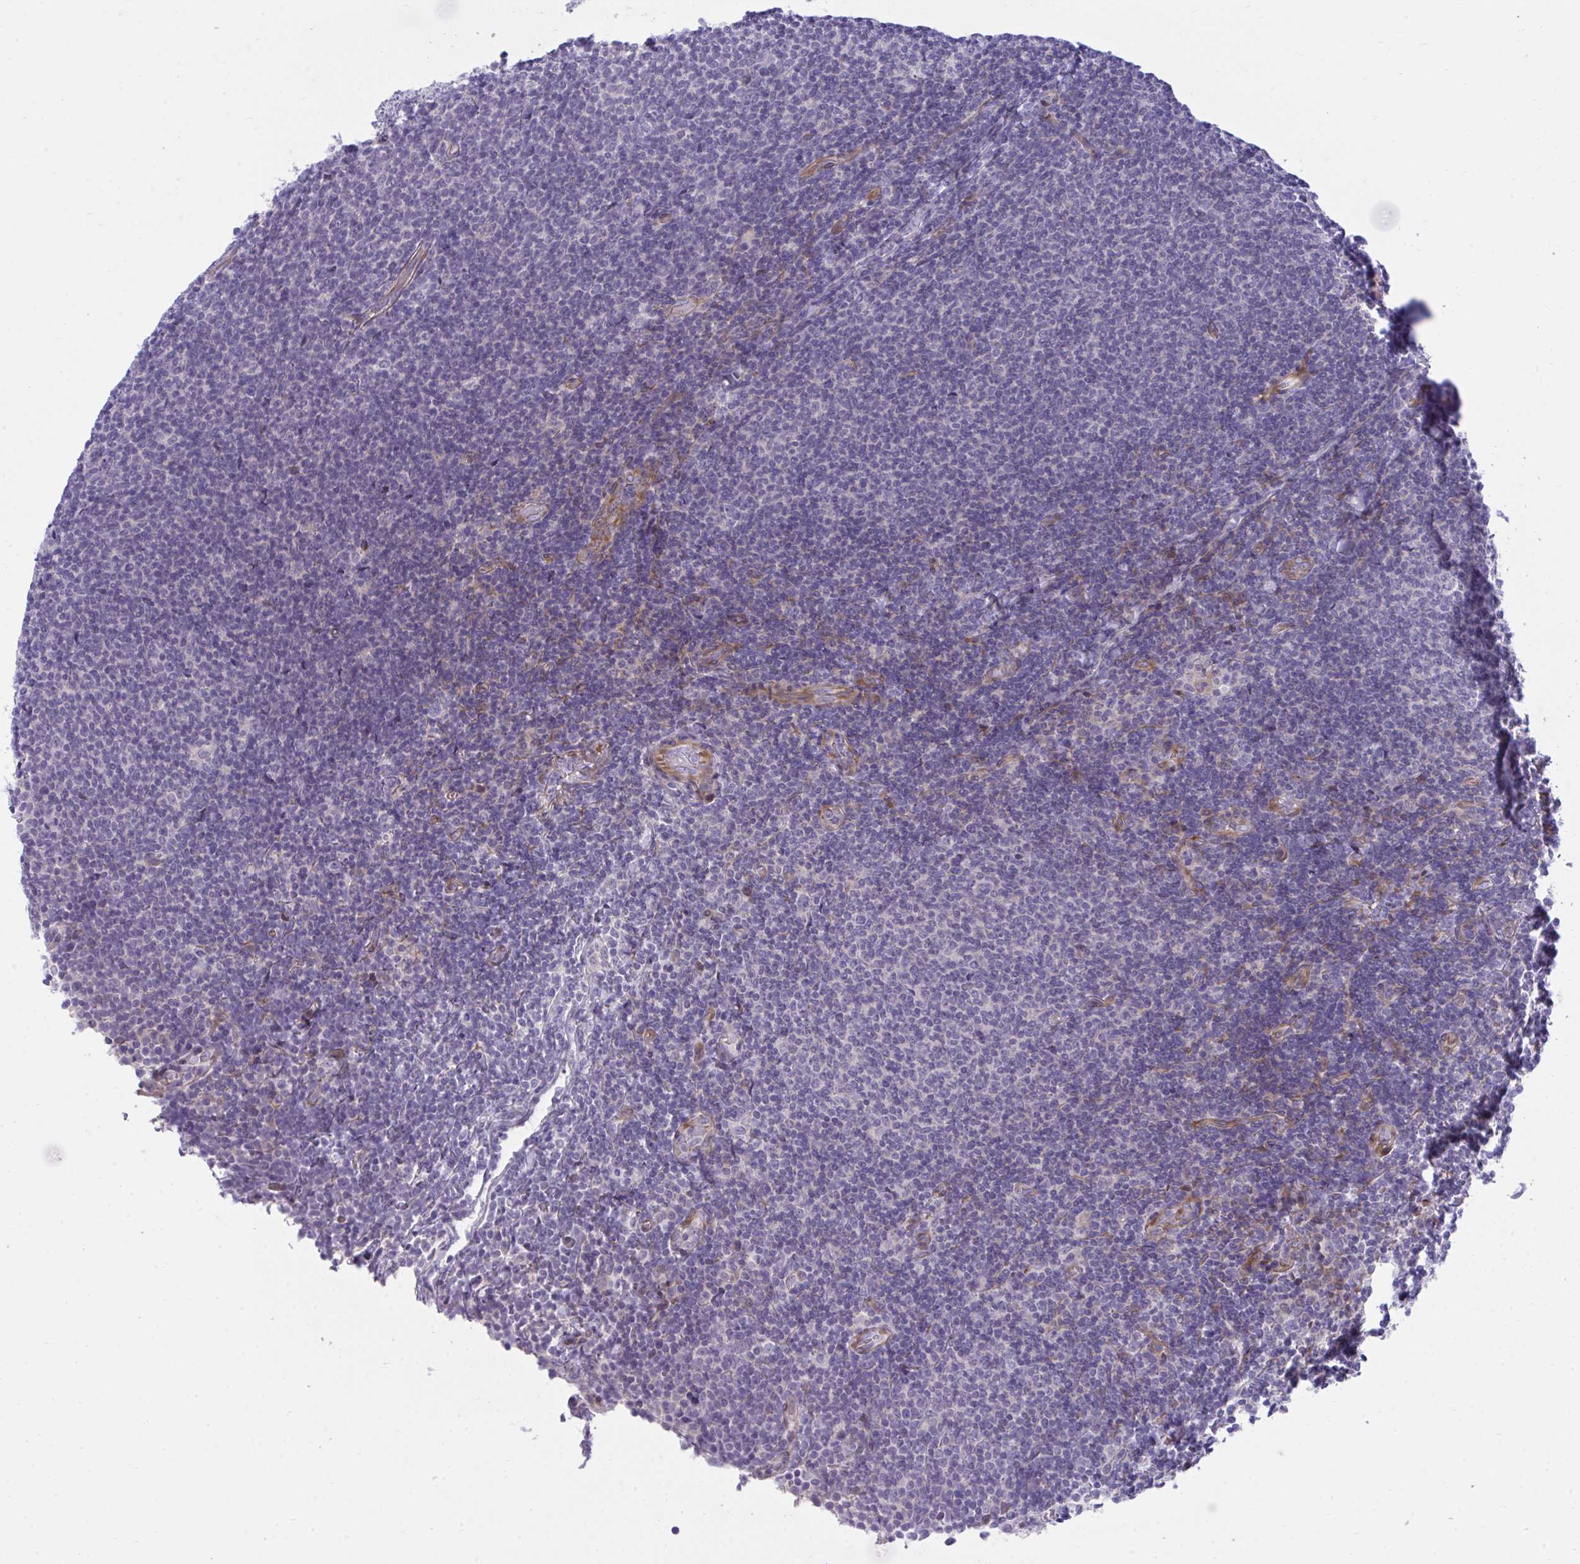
{"staining": {"intensity": "negative", "quantity": "none", "location": "none"}, "tissue": "lymphoma", "cell_type": "Tumor cells", "image_type": "cancer", "snomed": [{"axis": "morphology", "description": "Malignant lymphoma, non-Hodgkin's type, Low grade"}, {"axis": "topography", "description": "Lymph node"}], "caption": "DAB (3,3'-diaminobenzidine) immunohistochemical staining of lymphoma shows no significant expression in tumor cells.", "gene": "MED9", "patient": {"sex": "male", "age": 52}}